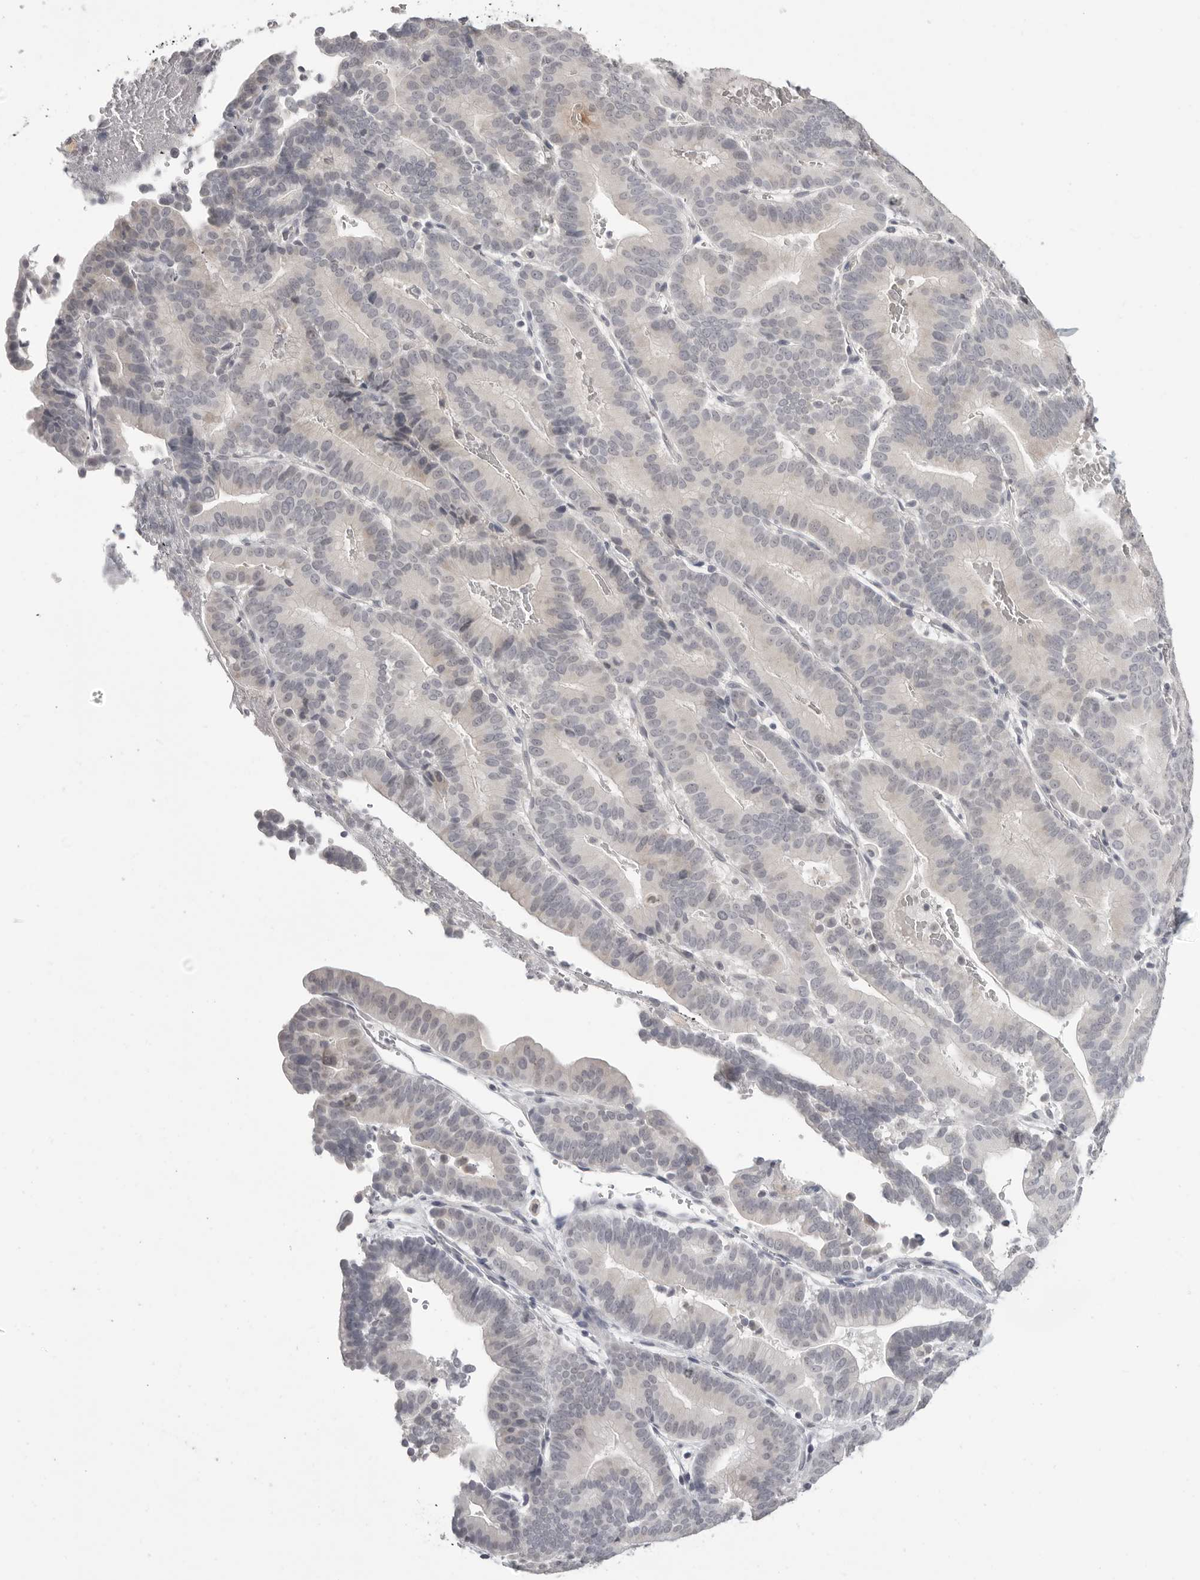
{"staining": {"intensity": "negative", "quantity": "none", "location": "none"}, "tissue": "liver cancer", "cell_type": "Tumor cells", "image_type": "cancer", "snomed": [{"axis": "morphology", "description": "Cholangiocarcinoma"}, {"axis": "topography", "description": "Liver"}], "caption": "An image of liver cancer (cholangiocarcinoma) stained for a protein displays no brown staining in tumor cells.", "gene": "PRSS1", "patient": {"sex": "female", "age": 75}}